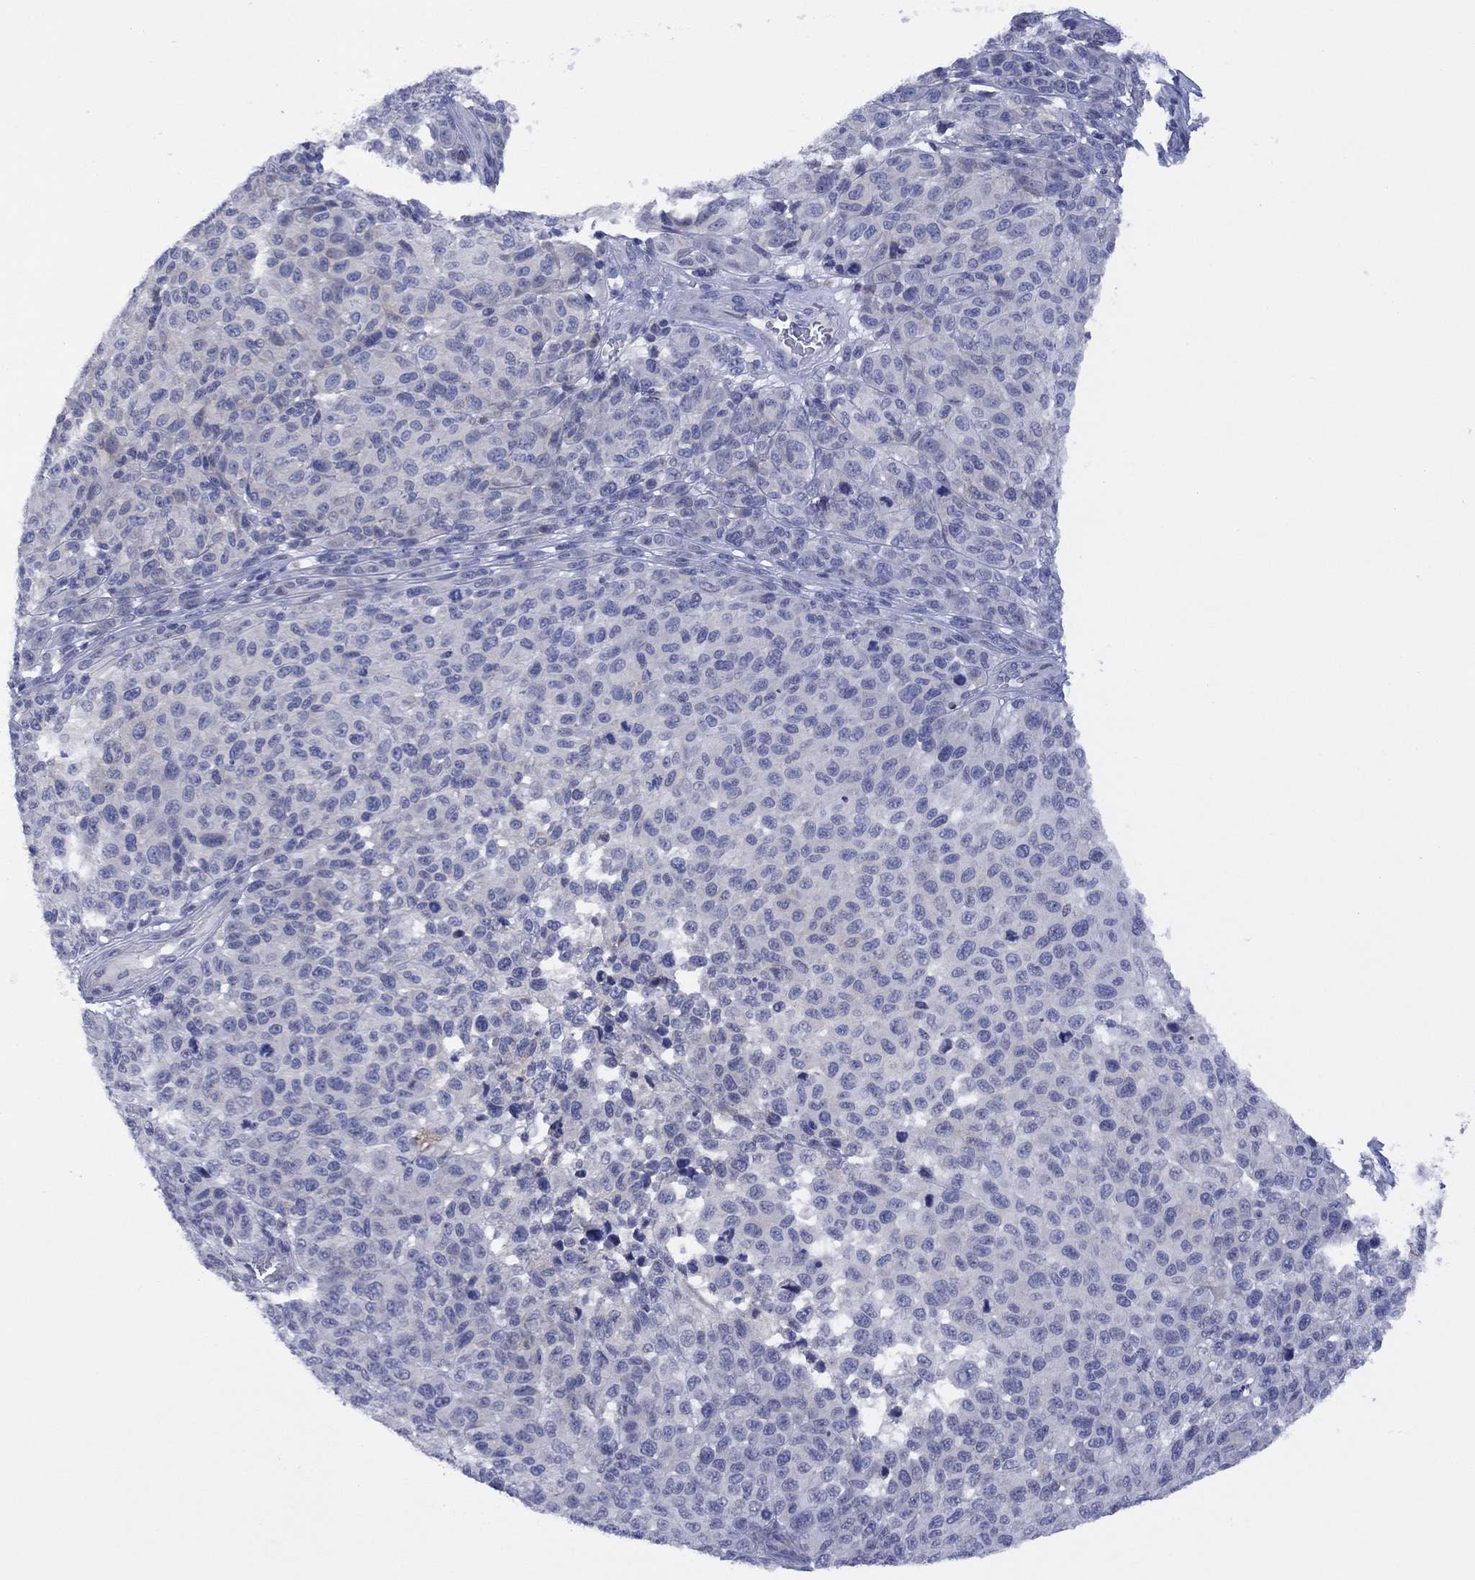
{"staining": {"intensity": "negative", "quantity": "none", "location": "none"}, "tissue": "melanoma", "cell_type": "Tumor cells", "image_type": "cancer", "snomed": [{"axis": "morphology", "description": "Malignant melanoma, NOS"}, {"axis": "topography", "description": "Skin"}], "caption": "High power microscopy histopathology image of an immunohistochemistry (IHC) image of malignant melanoma, revealing no significant positivity in tumor cells.", "gene": "CYP2B6", "patient": {"sex": "male", "age": 59}}